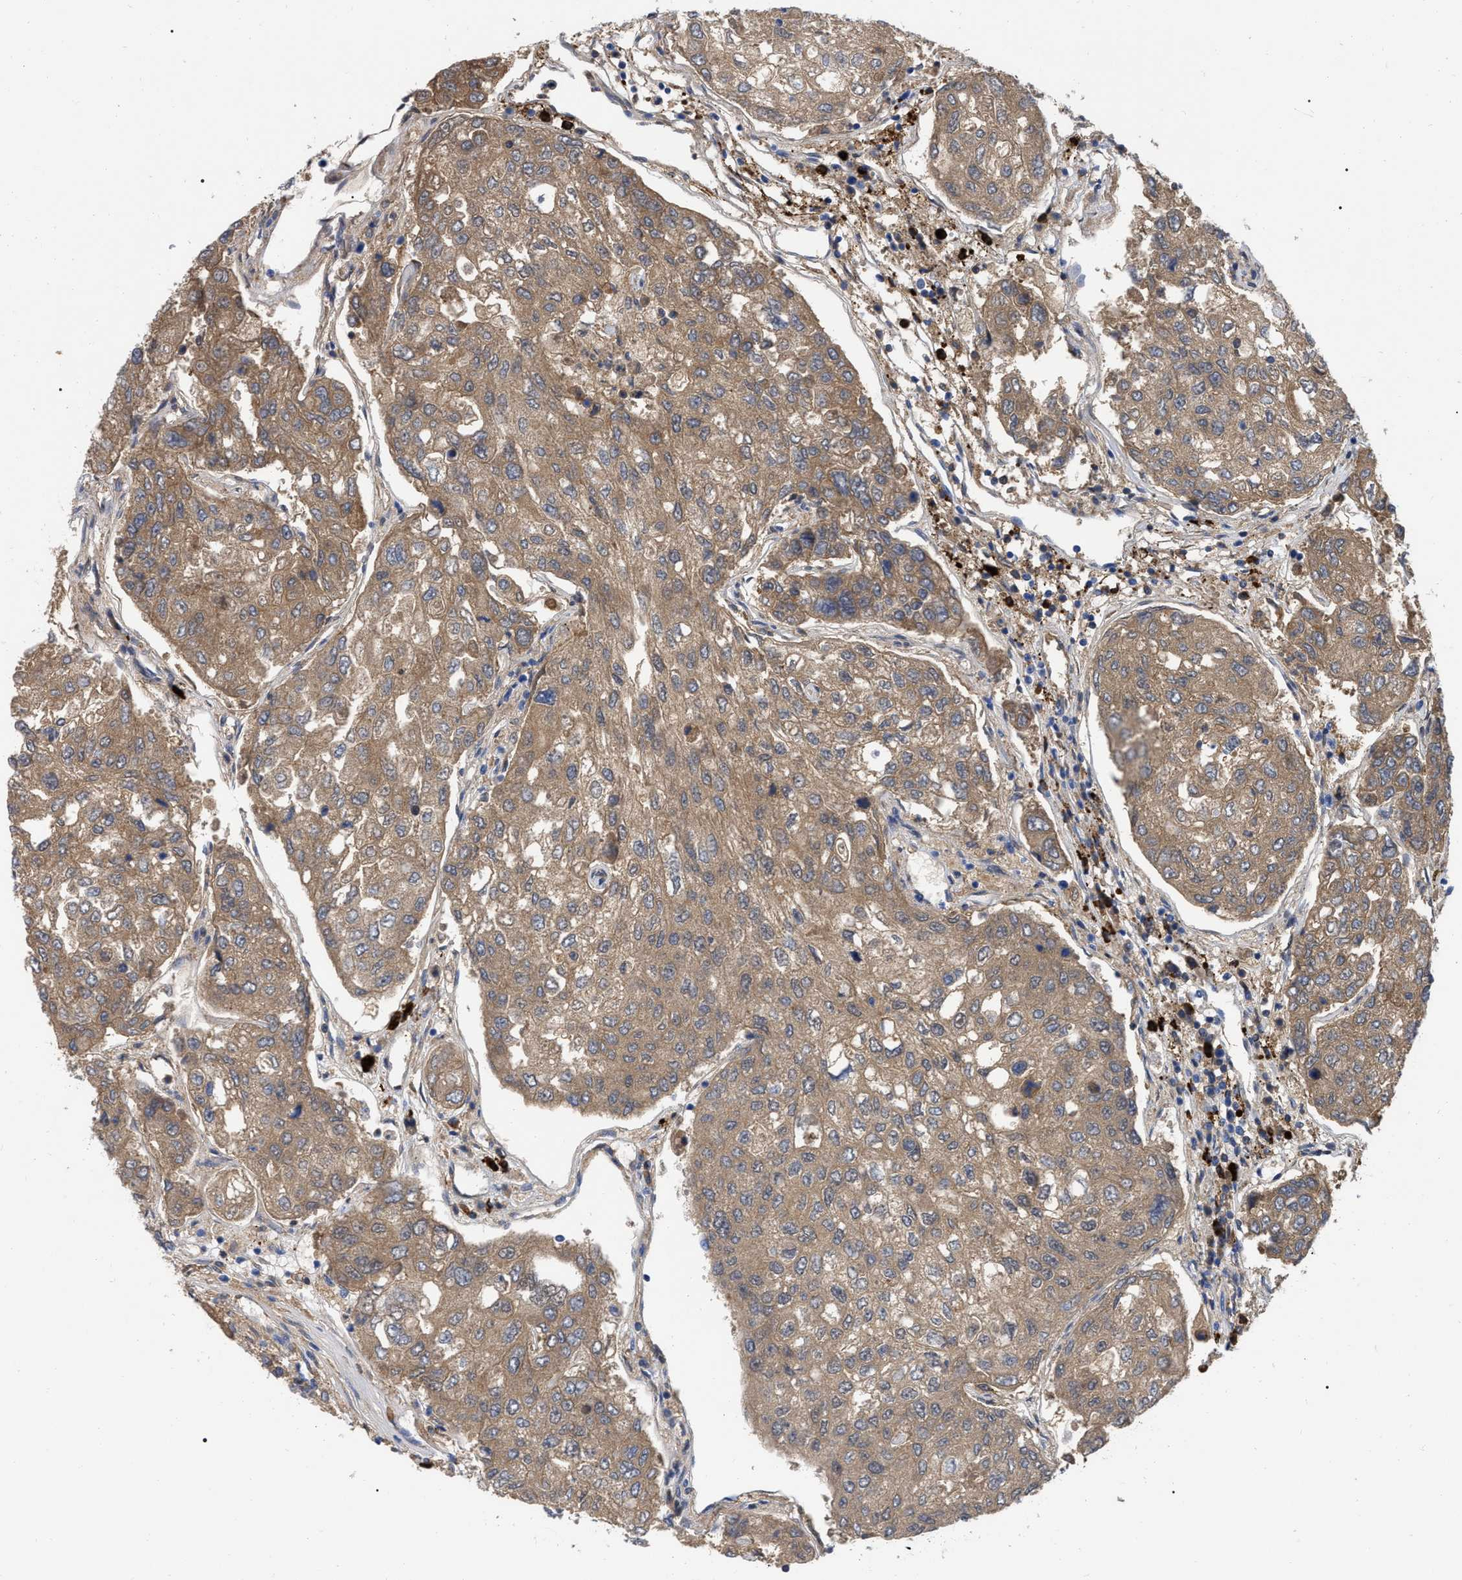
{"staining": {"intensity": "moderate", "quantity": ">75%", "location": "cytoplasmic/membranous"}, "tissue": "urothelial cancer", "cell_type": "Tumor cells", "image_type": "cancer", "snomed": [{"axis": "morphology", "description": "Urothelial carcinoma, High grade"}, {"axis": "topography", "description": "Lymph node"}, {"axis": "topography", "description": "Urinary bladder"}], "caption": "Urothelial cancer tissue shows moderate cytoplasmic/membranous expression in about >75% of tumor cells (Stains: DAB (3,3'-diaminobenzidine) in brown, nuclei in blue, Microscopy: brightfield microscopy at high magnification).", "gene": "IGHV5-51", "patient": {"sex": "male", "age": 51}}